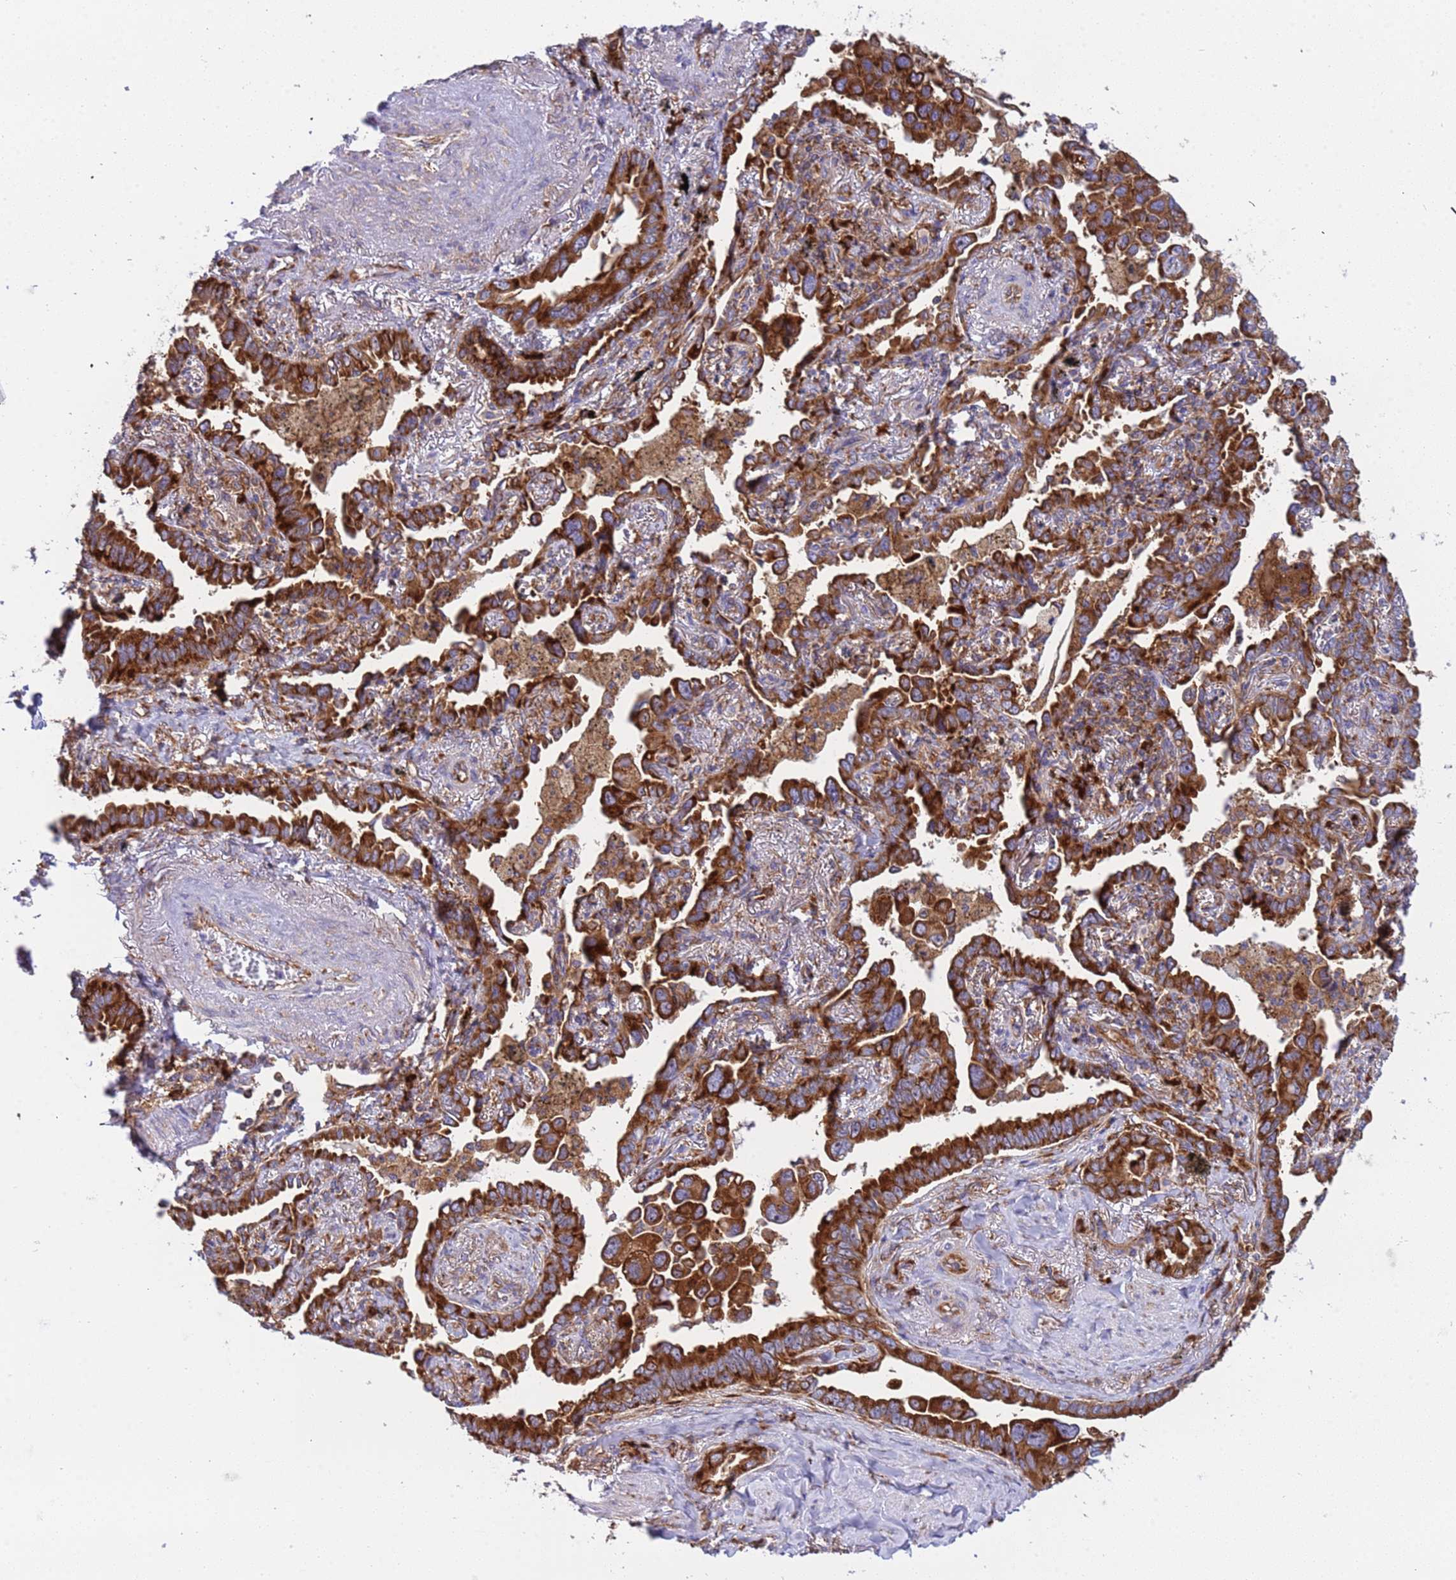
{"staining": {"intensity": "strong", "quantity": ">75%", "location": "cytoplasmic/membranous"}, "tissue": "lung cancer", "cell_type": "Tumor cells", "image_type": "cancer", "snomed": [{"axis": "morphology", "description": "Adenocarcinoma, NOS"}, {"axis": "topography", "description": "Lung"}], "caption": "Immunohistochemical staining of human adenocarcinoma (lung) exhibits high levels of strong cytoplasmic/membranous protein expression in approximately >75% of tumor cells.", "gene": "RPL36", "patient": {"sex": "male", "age": 67}}